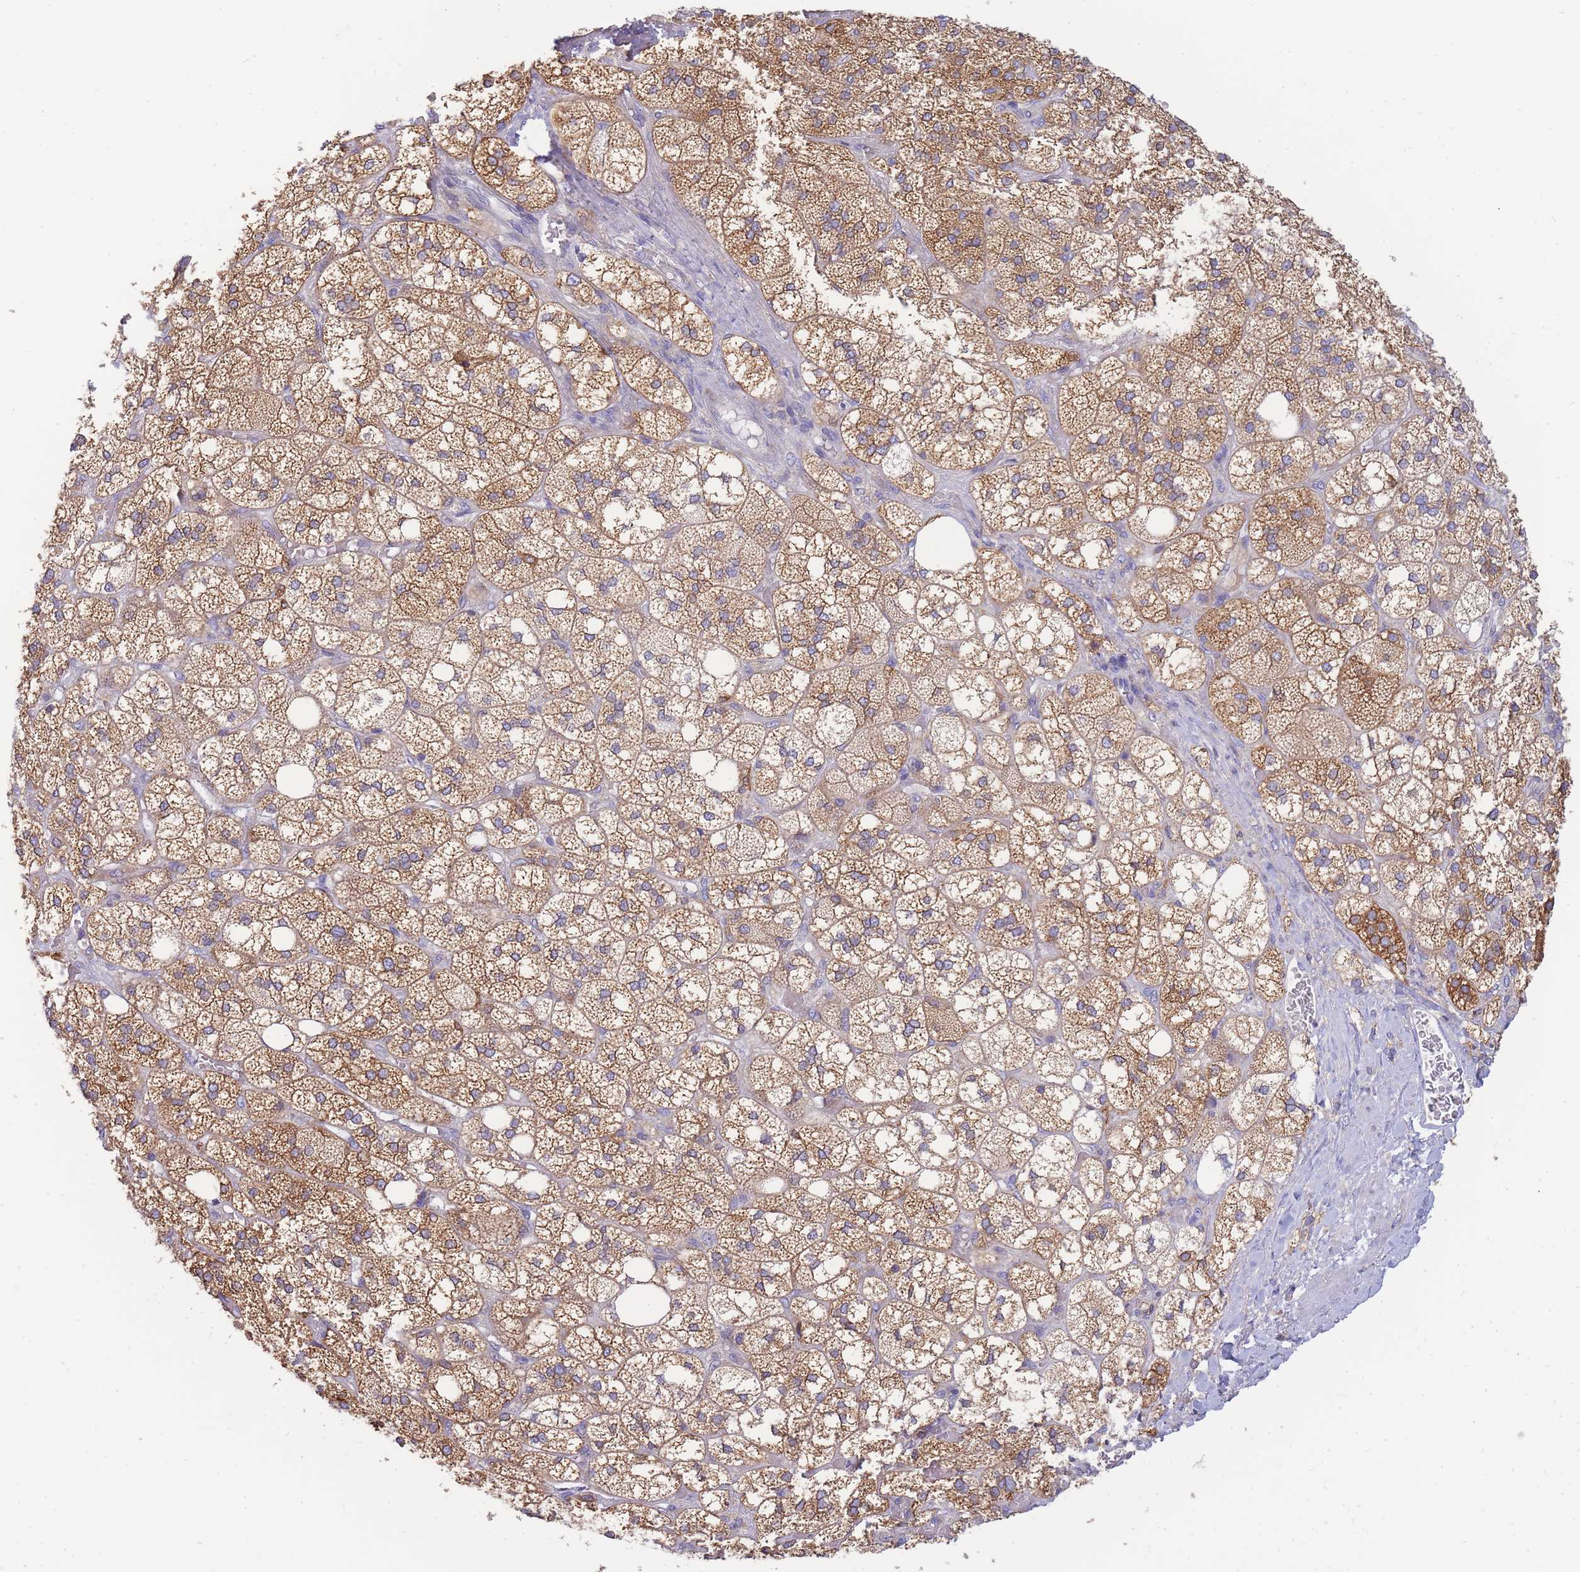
{"staining": {"intensity": "strong", "quantity": ">75%", "location": "cytoplasmic/membranous"}, "tissue": "adrenal gland", "cell_type": "Glandular cells", "image_type": "normal", "snomed": [{"axis": "morphology", "description": "Normal tissue, NOS"}, {"axis": "topography", "description": "Adrenal gland"}], "caption": "Strong cytoplasmic/membranous staining for a protein is identified in about >75% of glandular cells of benign adrenal gland using immunohistochemistry (IHC).", "gene": "SH2B2", "patient": {"sex": "male", "age": 61}}